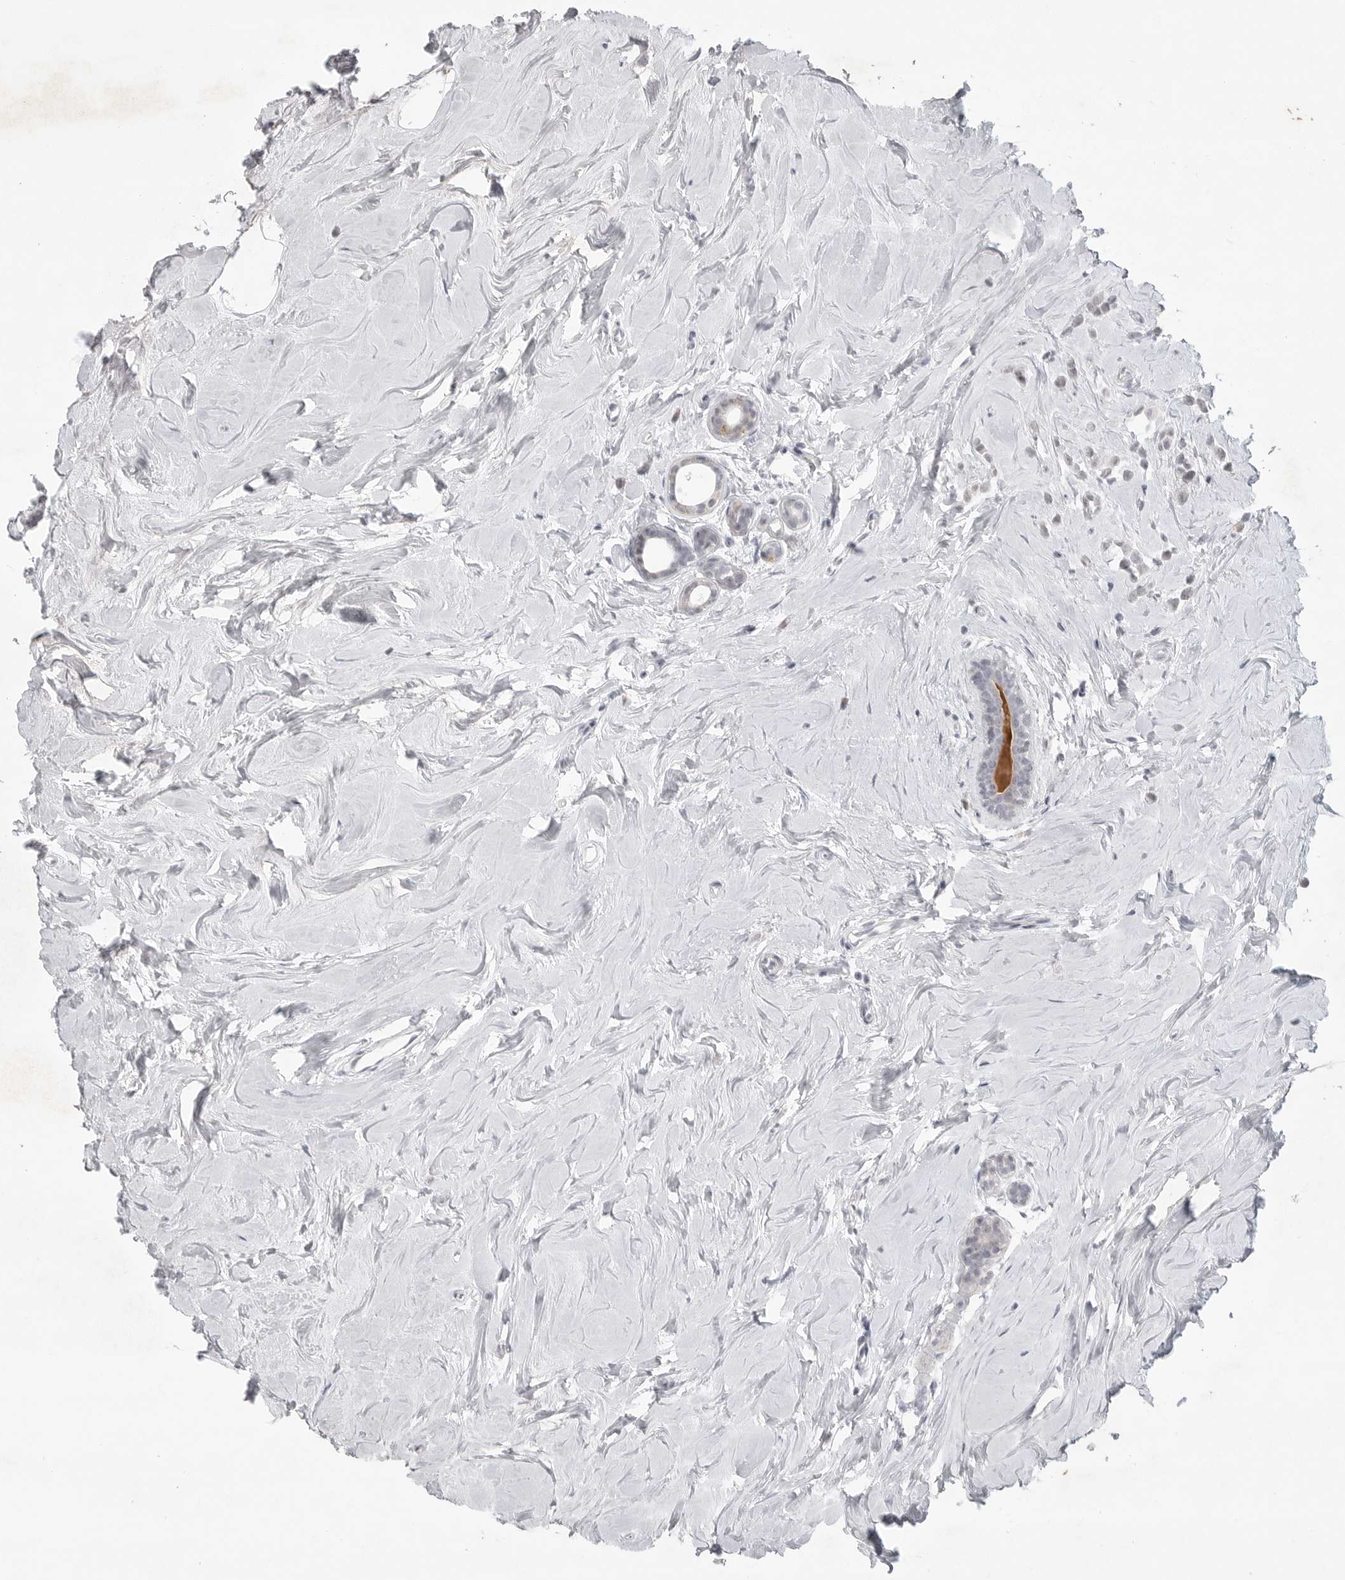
{"staining": {"intensity": "negative", "quantity": "none", "location": "none"}, "tissue": "breast cancer", "cell_type": "Tumor cells", "image_type": "cancer", "snomed": [{"axis": "morphology", "description": "Lobular carcinoma"}, {"axis": "topography", "description": "Breast"}], "caption": "Immunohistochemistry of lobular carcinoma (breast) demonstrates no staining in tumor cells.", "gene": "TCTN3", "patient": {"sex": "female", "age": 47}}